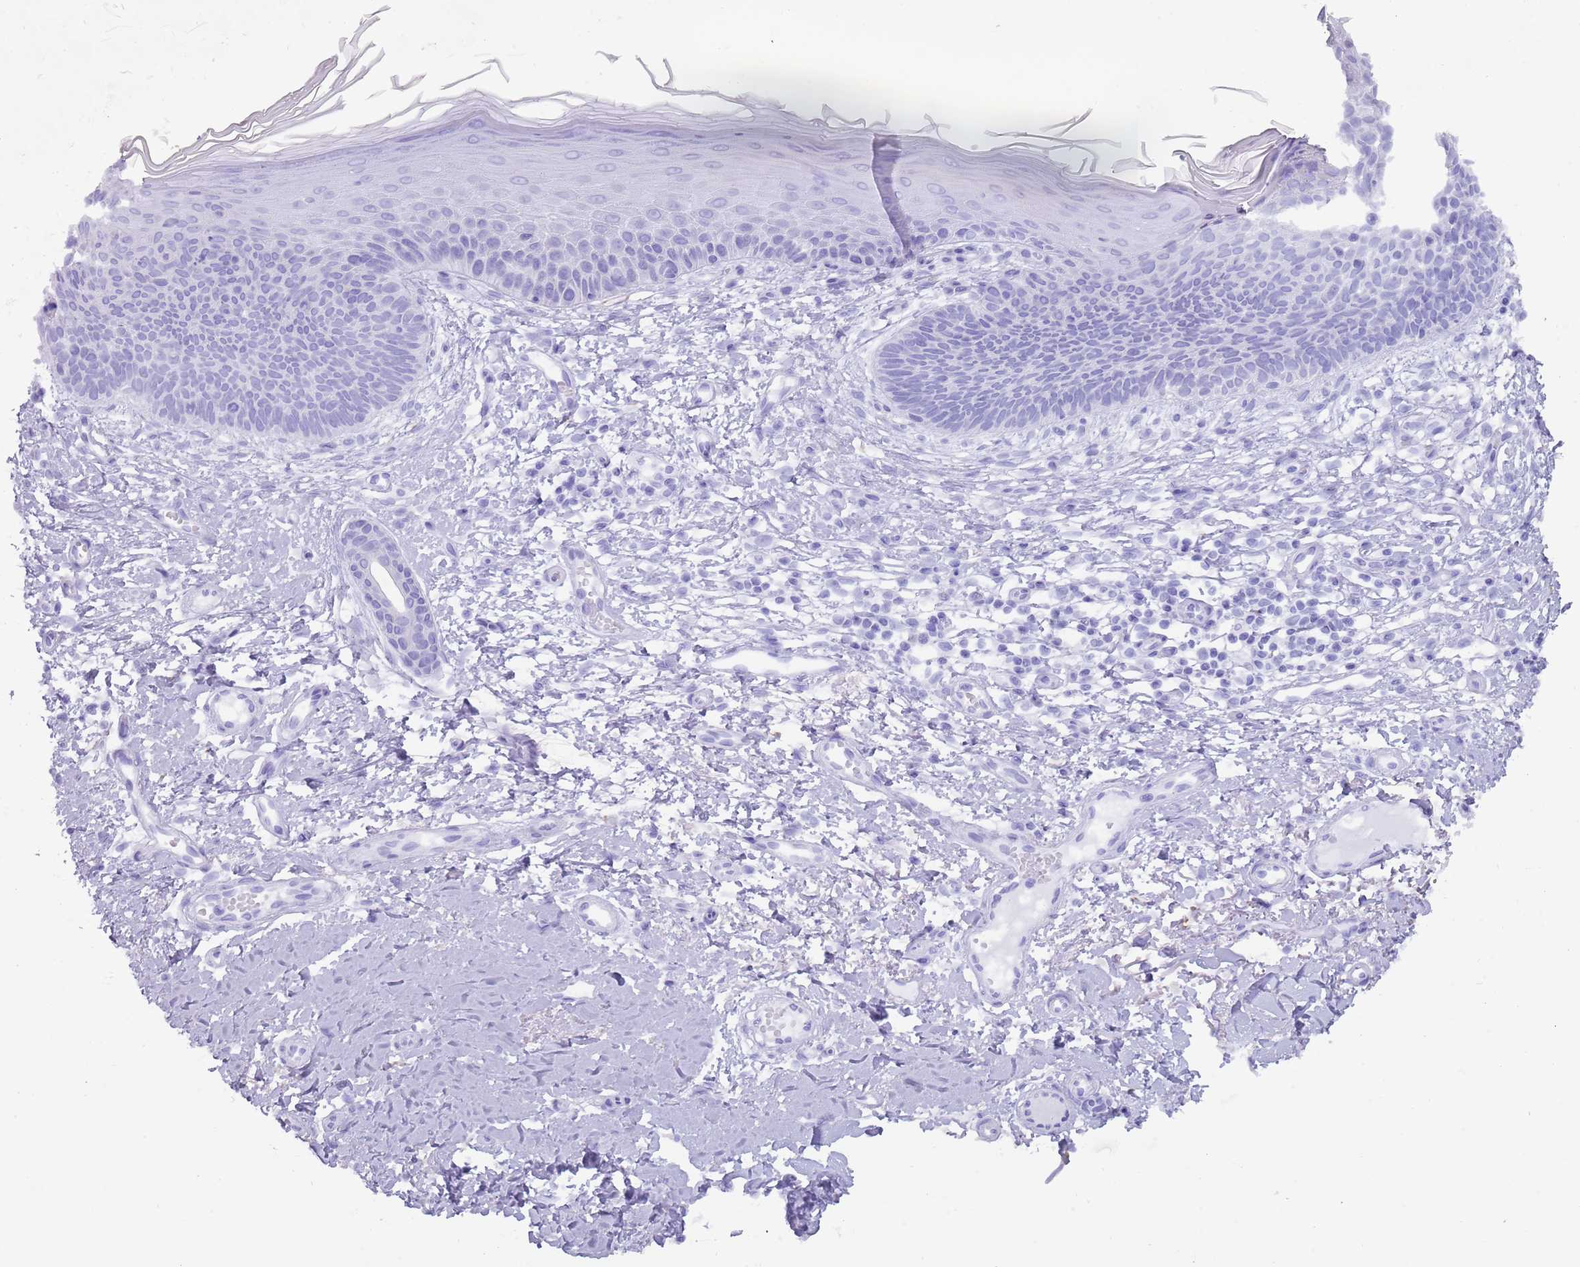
{"staining": {"intensity": "negative", "quantity": "none", "location": "none"}, "tissue": "skin cancer", "cell_type": "Tumor cells", "image_type": "cancer", "snomed": [{"axis": "morphology", "description": "Basal cell carcinoma"}, {"axis": "topography", "description": "Skin"}], "caption": "Image shows no protein expression in tumor cells of skin cancer tissue.", "gene": "HDAC8", "patient": {"sex": "male", "age": 78}}